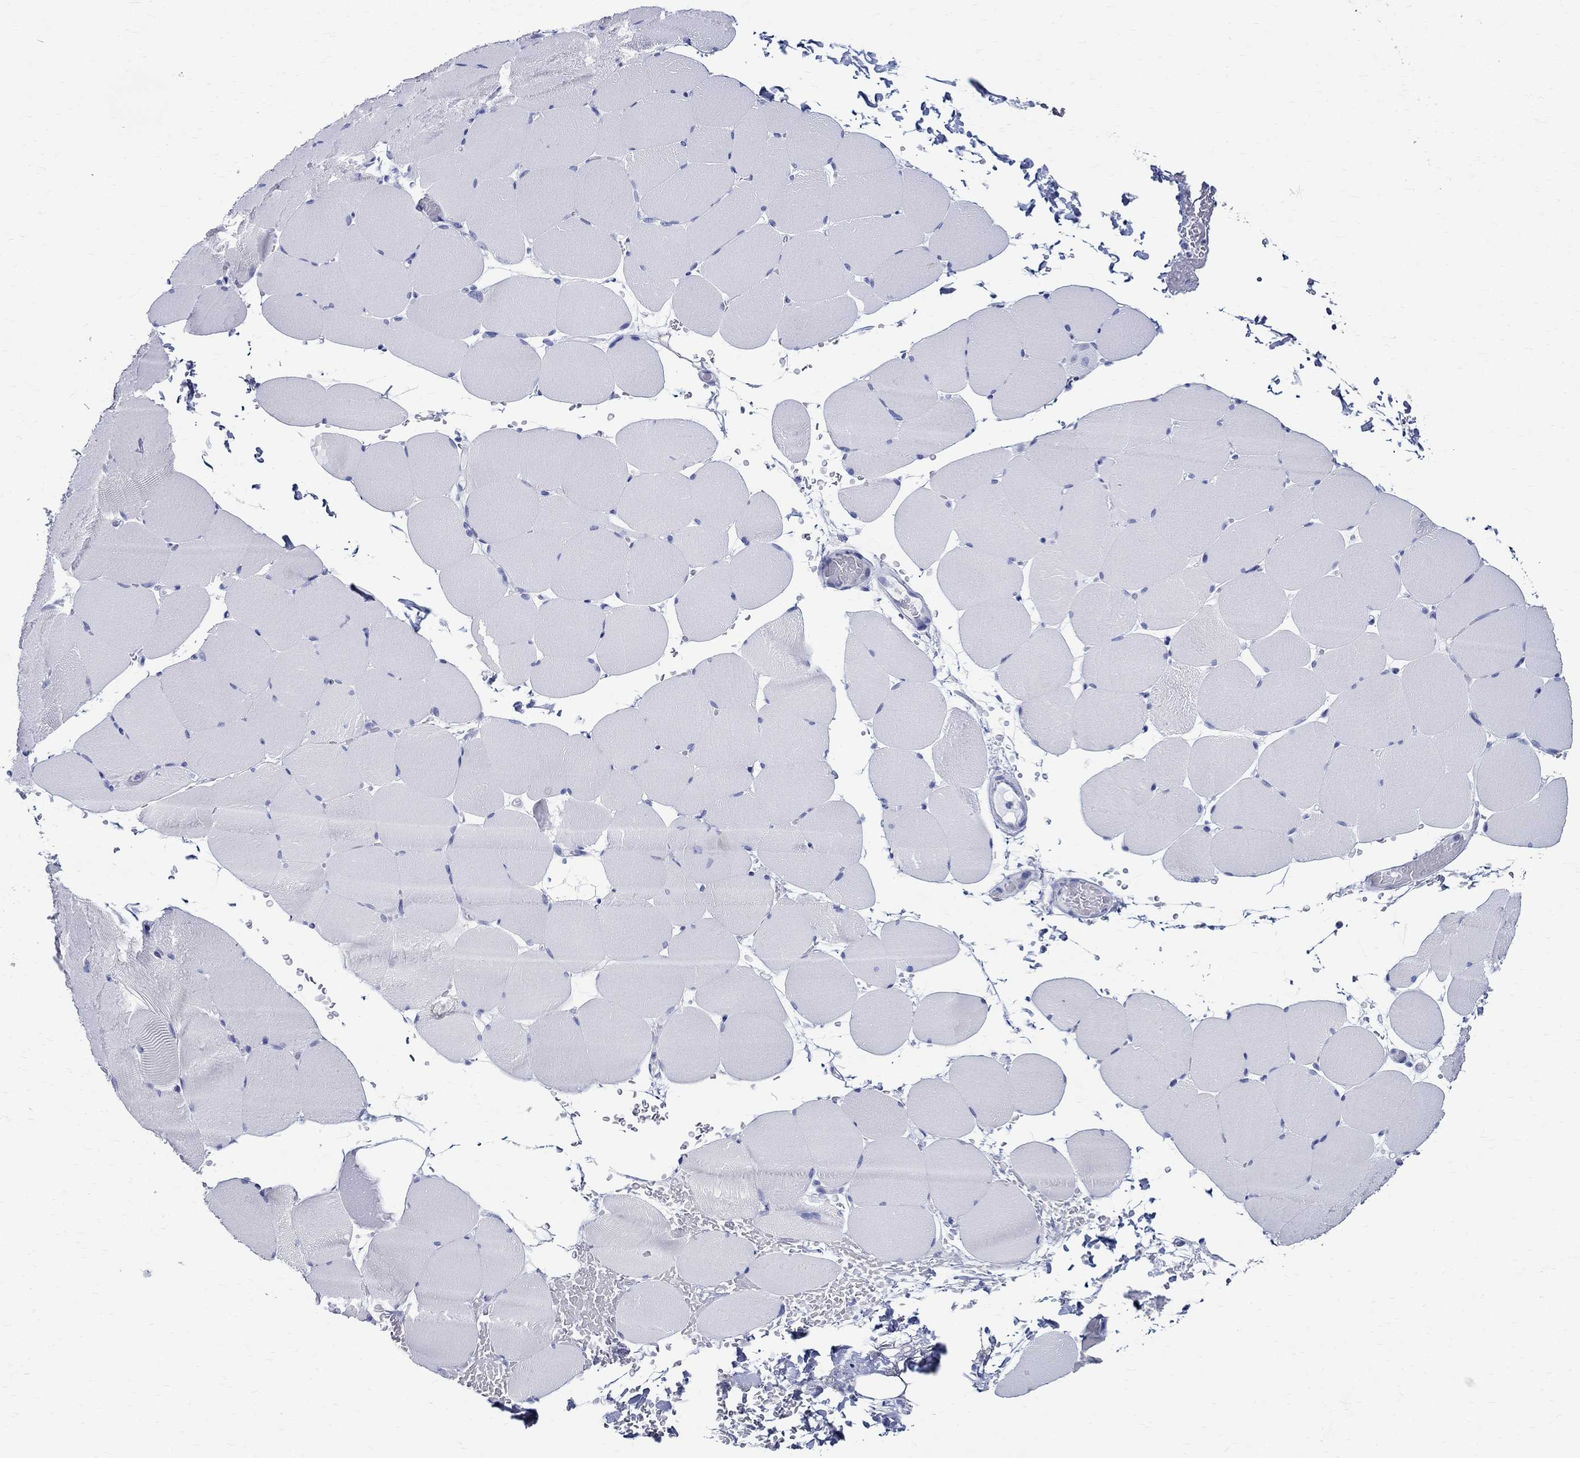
{"staining": {"intensity": "negative", "quantity": "none", "location": "none"}, "tissue": "skeletal muscle", "cell_type": "Myocytes", "image_type": "normal", "snomed": [{"axis": "morphology", "description": "Normal tissue, NOS"}, {"axis": "topography", "description": "Skeletal muscle"}], "caption": "Immunohistochemistry (IHC) micrograph of normal skeletal muscle: human skeletal muscle stained with DAB displays no significant protein positivity in myocytes.", "gene": "BSPRY", "patient": {"sex": "female", "age": 37}}